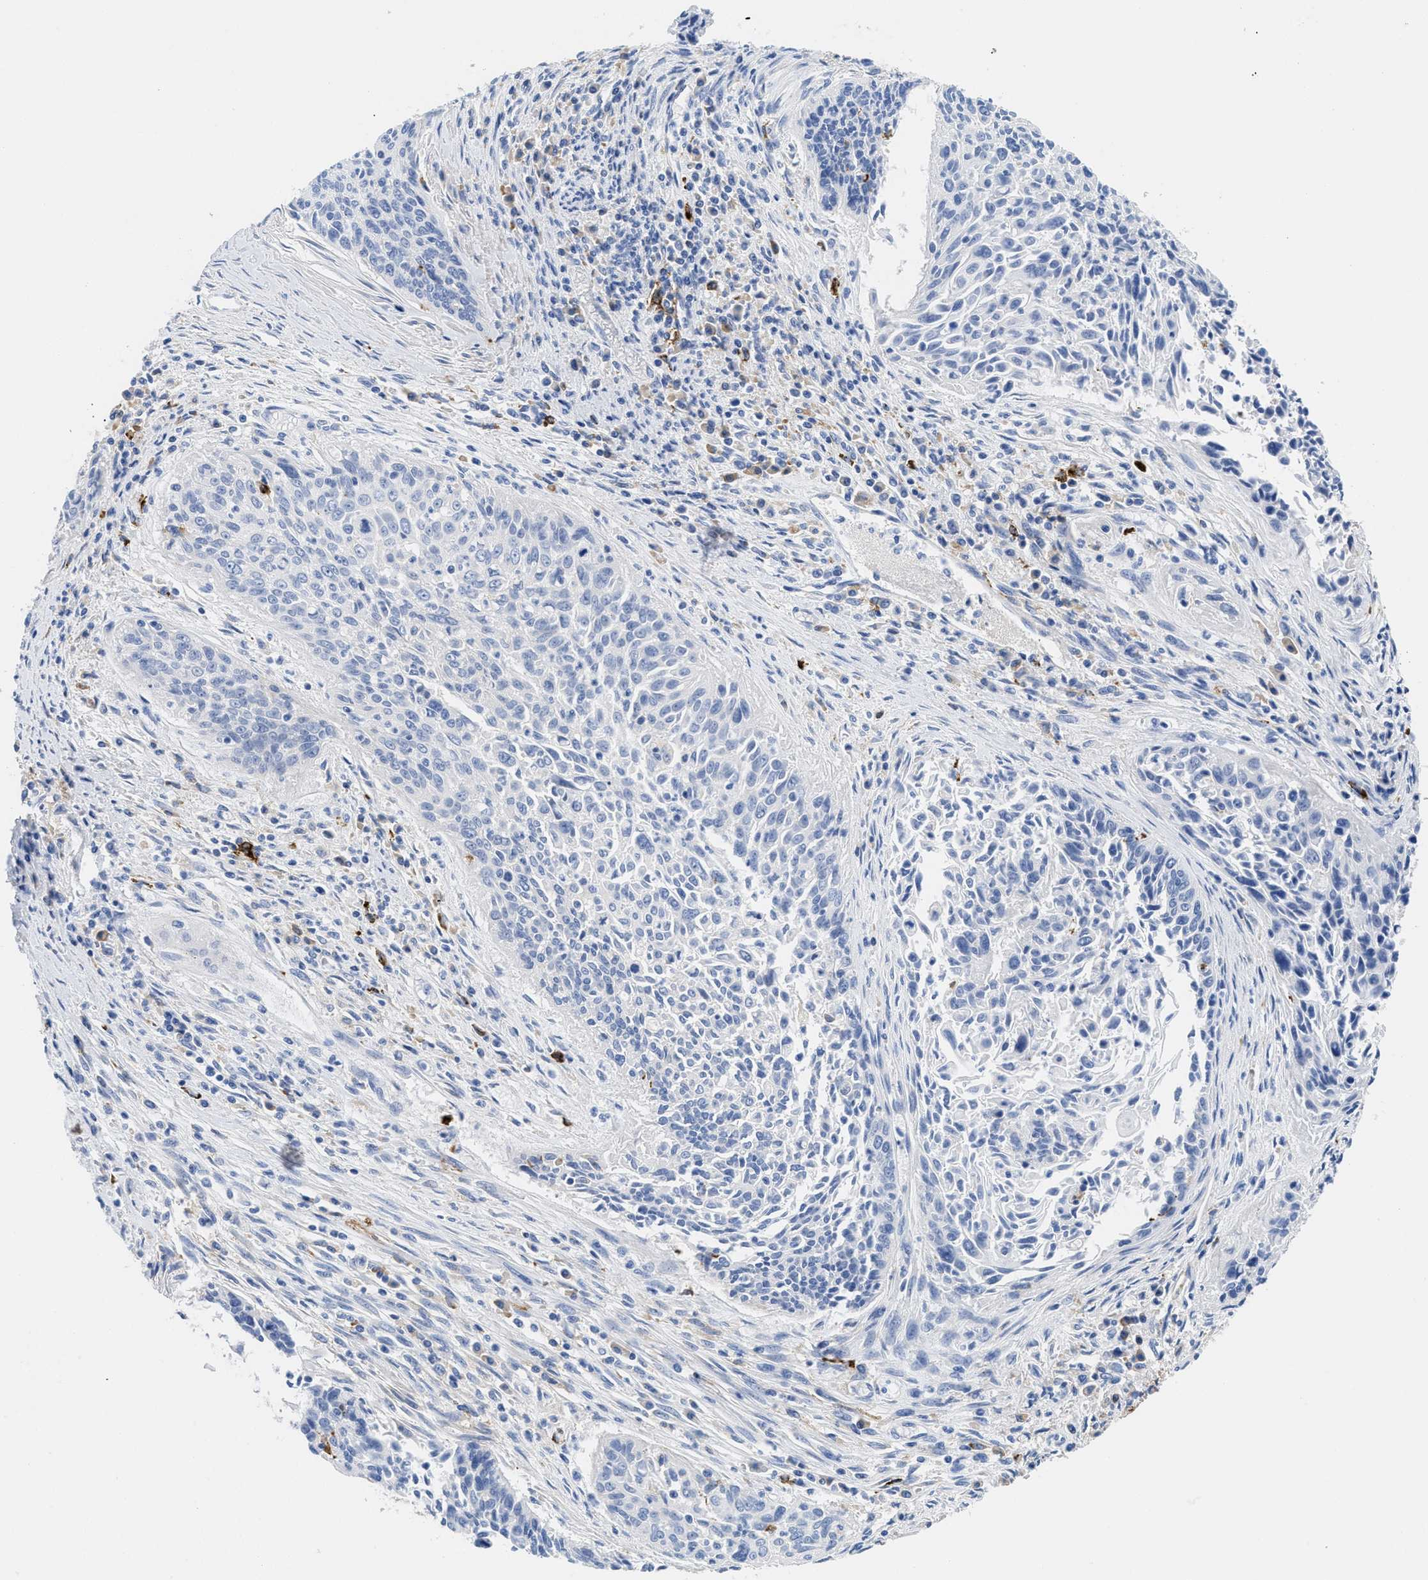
{"staining": {"intensity": "negative", "quantity": "none", "location": "none"}, "tissue": "cervical cancer", "cell_type": "Tumor cells", "image_type": "cancer", "snomed": [{"axis": "morphology", "description": "Squamous cell carcinoma, NOS"}, {"axis": "topography", "description": "Cervix"}], "caption": "A high-resolution photomicrograph shows immunohistochemistry staining of cervical cancer, which reveals no significant staining in tumor cells.", "gene": "HLA-DPA1", "patient": {"sex": "female", "age": 55}}